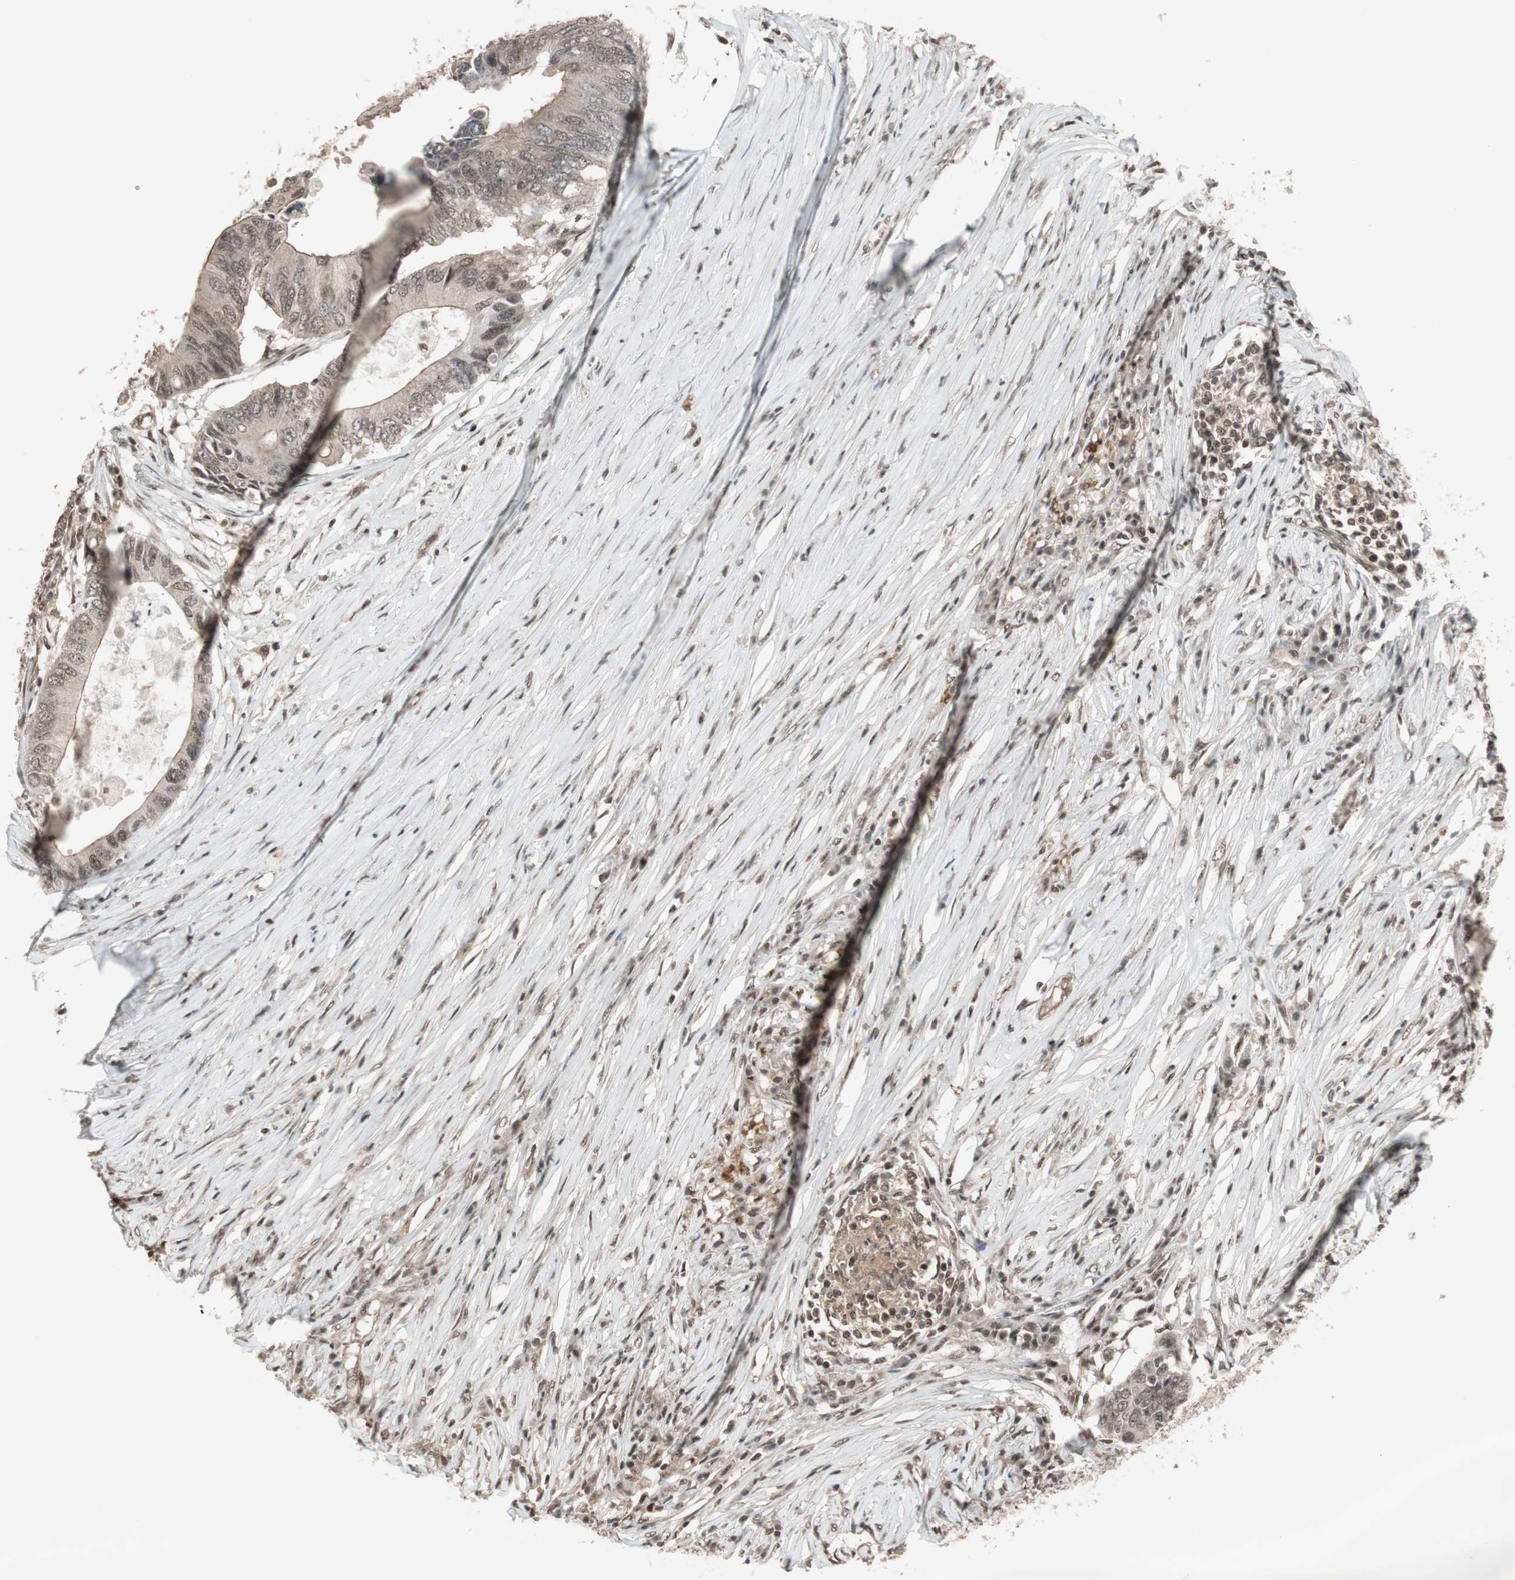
{"staining": {"intensity": "weak", "quantity": ">75%", "location": "cytoplasmic/membranous,nuclear"}, "tissue": "colorectal cancer", "cell_type": "Tumor cells", "image_type": "cancer", "snomed": [{"axis": "morphology", "description": "Adenocarcinoma, NOS"}, {"axis": "topography", "description": "Colon"}], "caption": "Protein analysis of colorectal adenocarcinoma tissue displays weak cytoplasmic/membranous and nuclear staining in approximately >75% of tumor cells. Using DAB (3,3'-diaminobenzidine) (brown) and hematoxylin (blue) stains, captured at high magnification using brightfield microscopy.", "gene": "DRAP1", "patient": {"sex": "male", "age": 71}}